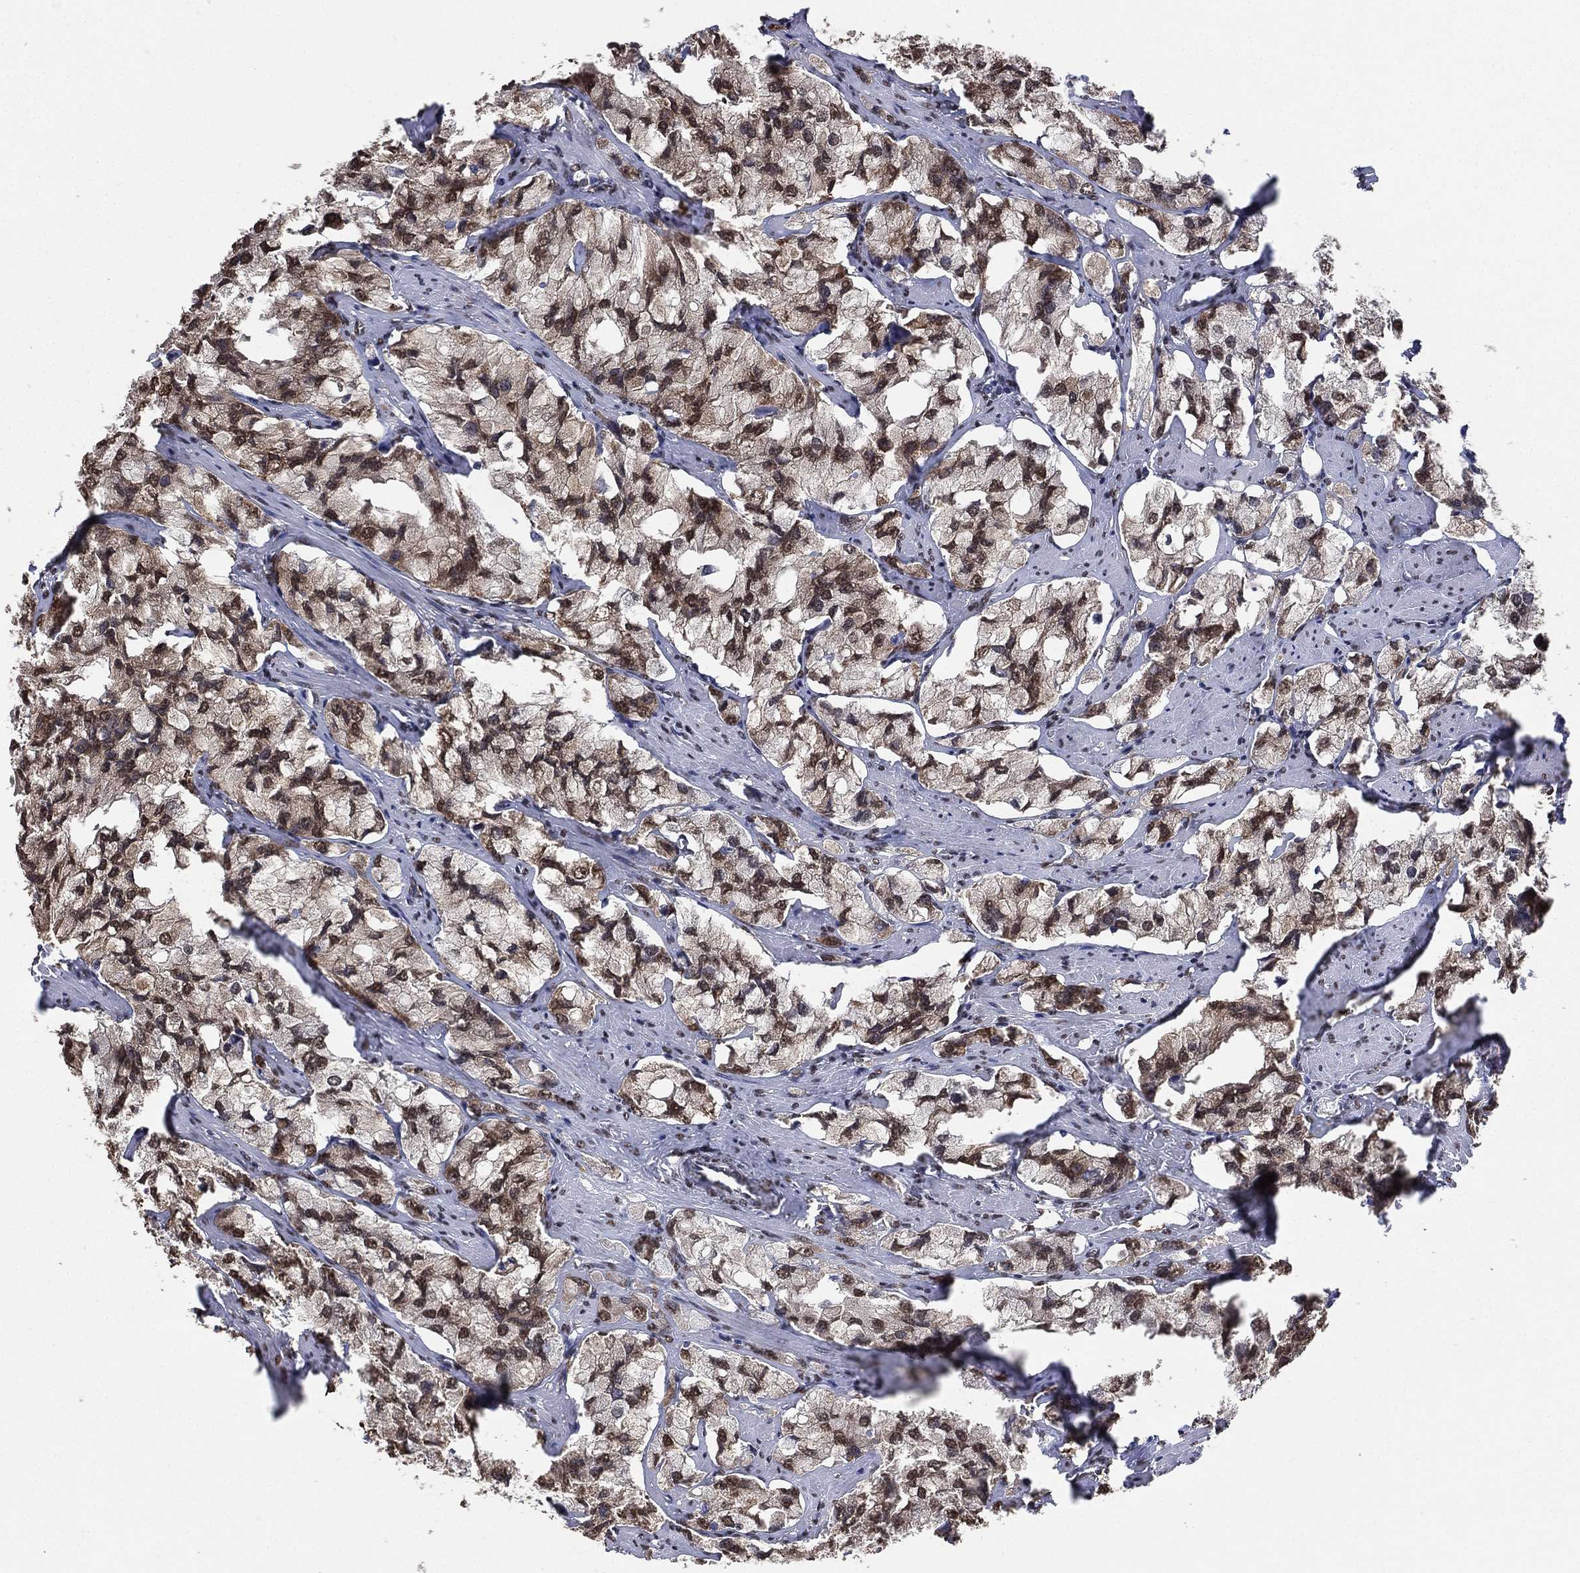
{"staining": {"intensity": "moderate", "quantity": ">75%", "location": "nuclear"}, "tissue": "prostate cancer", "cell_type": "Tumor cells", "image_type": "cancer", "snomed": [{"axis": "morphology", "description": "Adenocarcinoma, NOS"}, {"axis": "topography", "description": "Prostate and seminal vesicle, NOS"}, {"axis": "topography", "description": "Prostate"}], "caption": "A micrograph of prostate cancer (adenocarcinoma) stained for a protein displays moderate nuclear brown staining in tumor cells.", "gene": "ALDH7A1", "patient": {"sex": "male", "age": 64}}